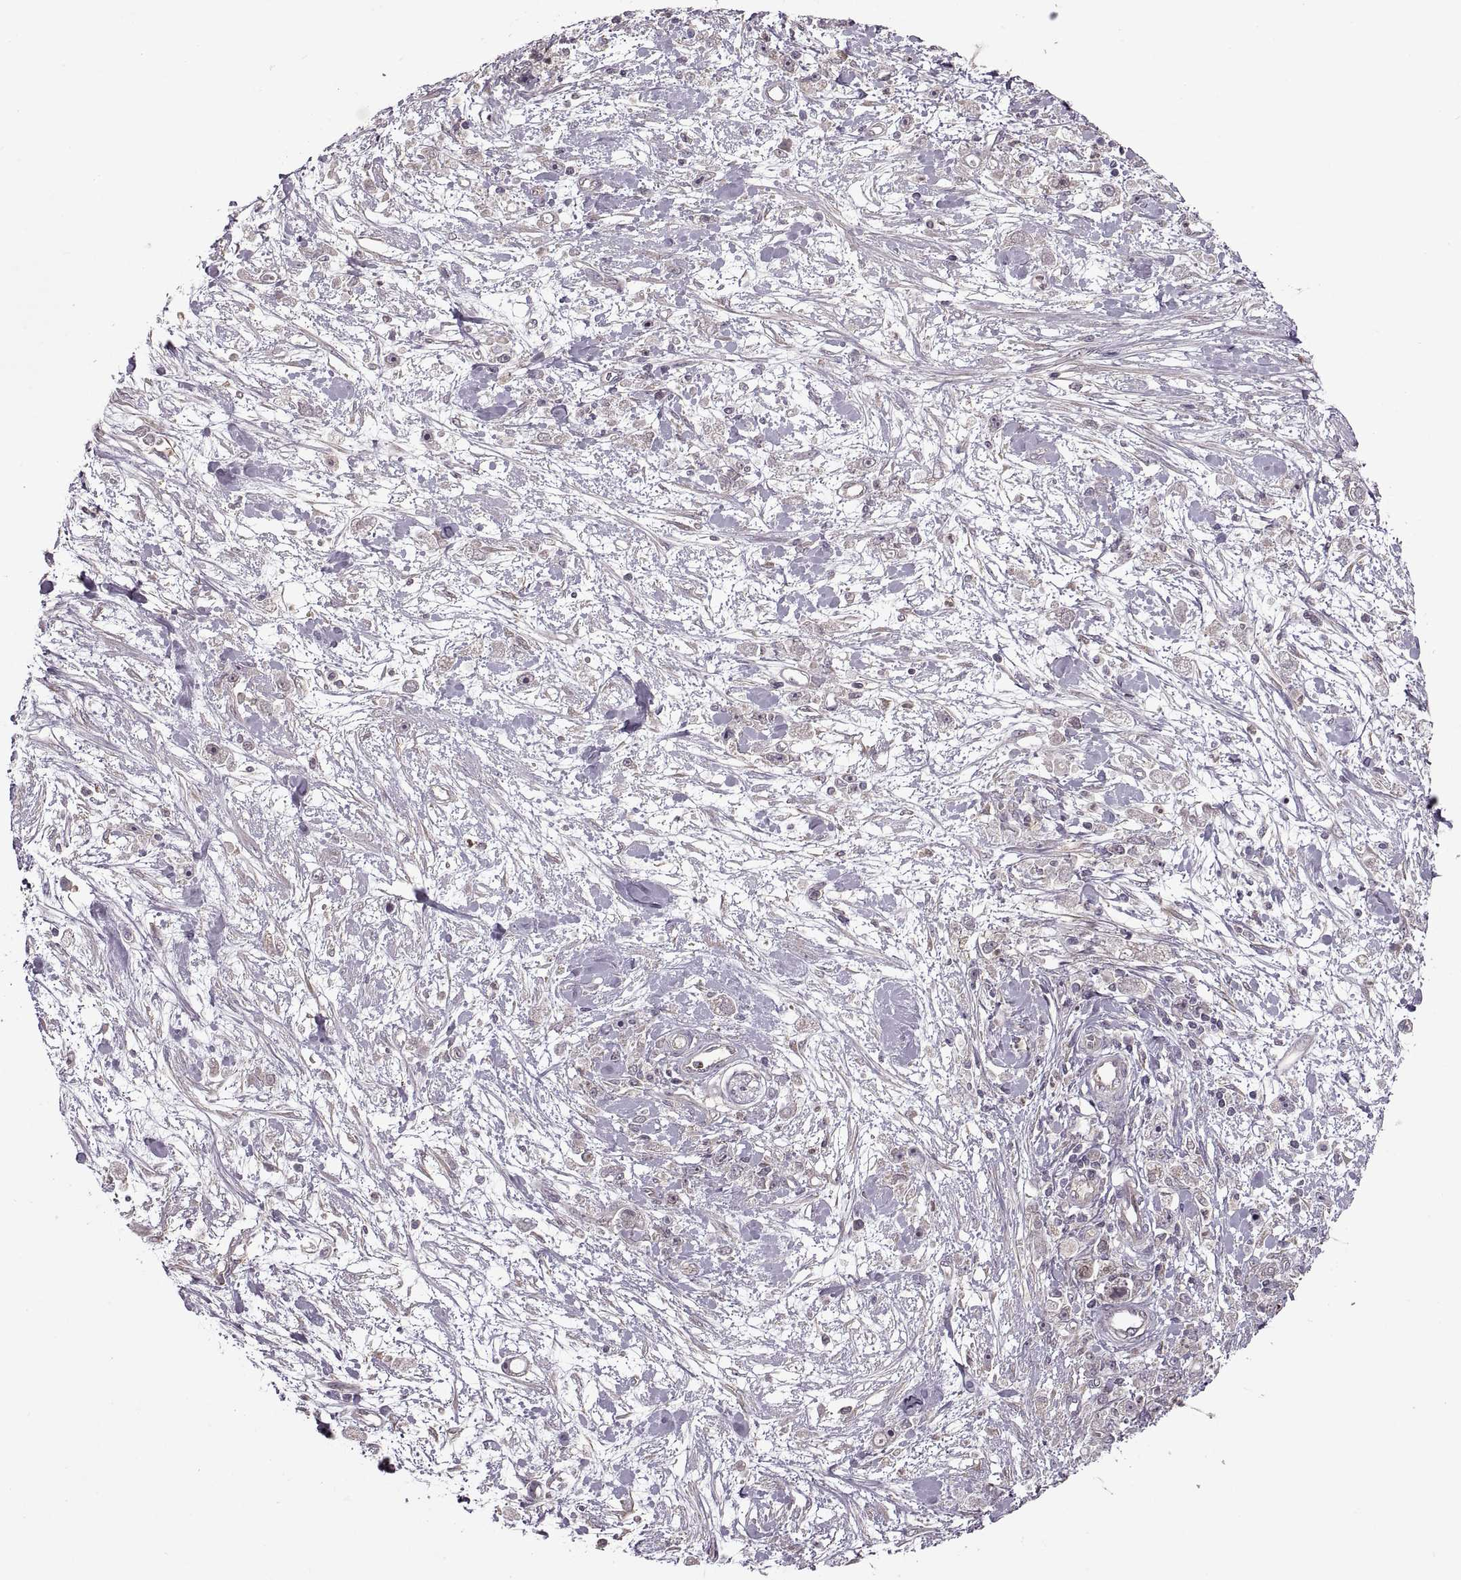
{"staining": {"intensity": "negative", "quantity": "none", "location": "none"}, "tissue": "stomach cancer", "cell_type": "Tumor cells", "image_type": "cancer", "snomed": [{"axis": "morphology", "description": "Adenocarcinoma, NOS"}, {"axis": "topography", "description": "Stomach"}], "caption": "The micrograph exhibits no significant staining in tumor cells of stomach cancer (adenocarcinoma).", "gene": "PIERCE1", "patient": {"sex": "female", "age": 59}}